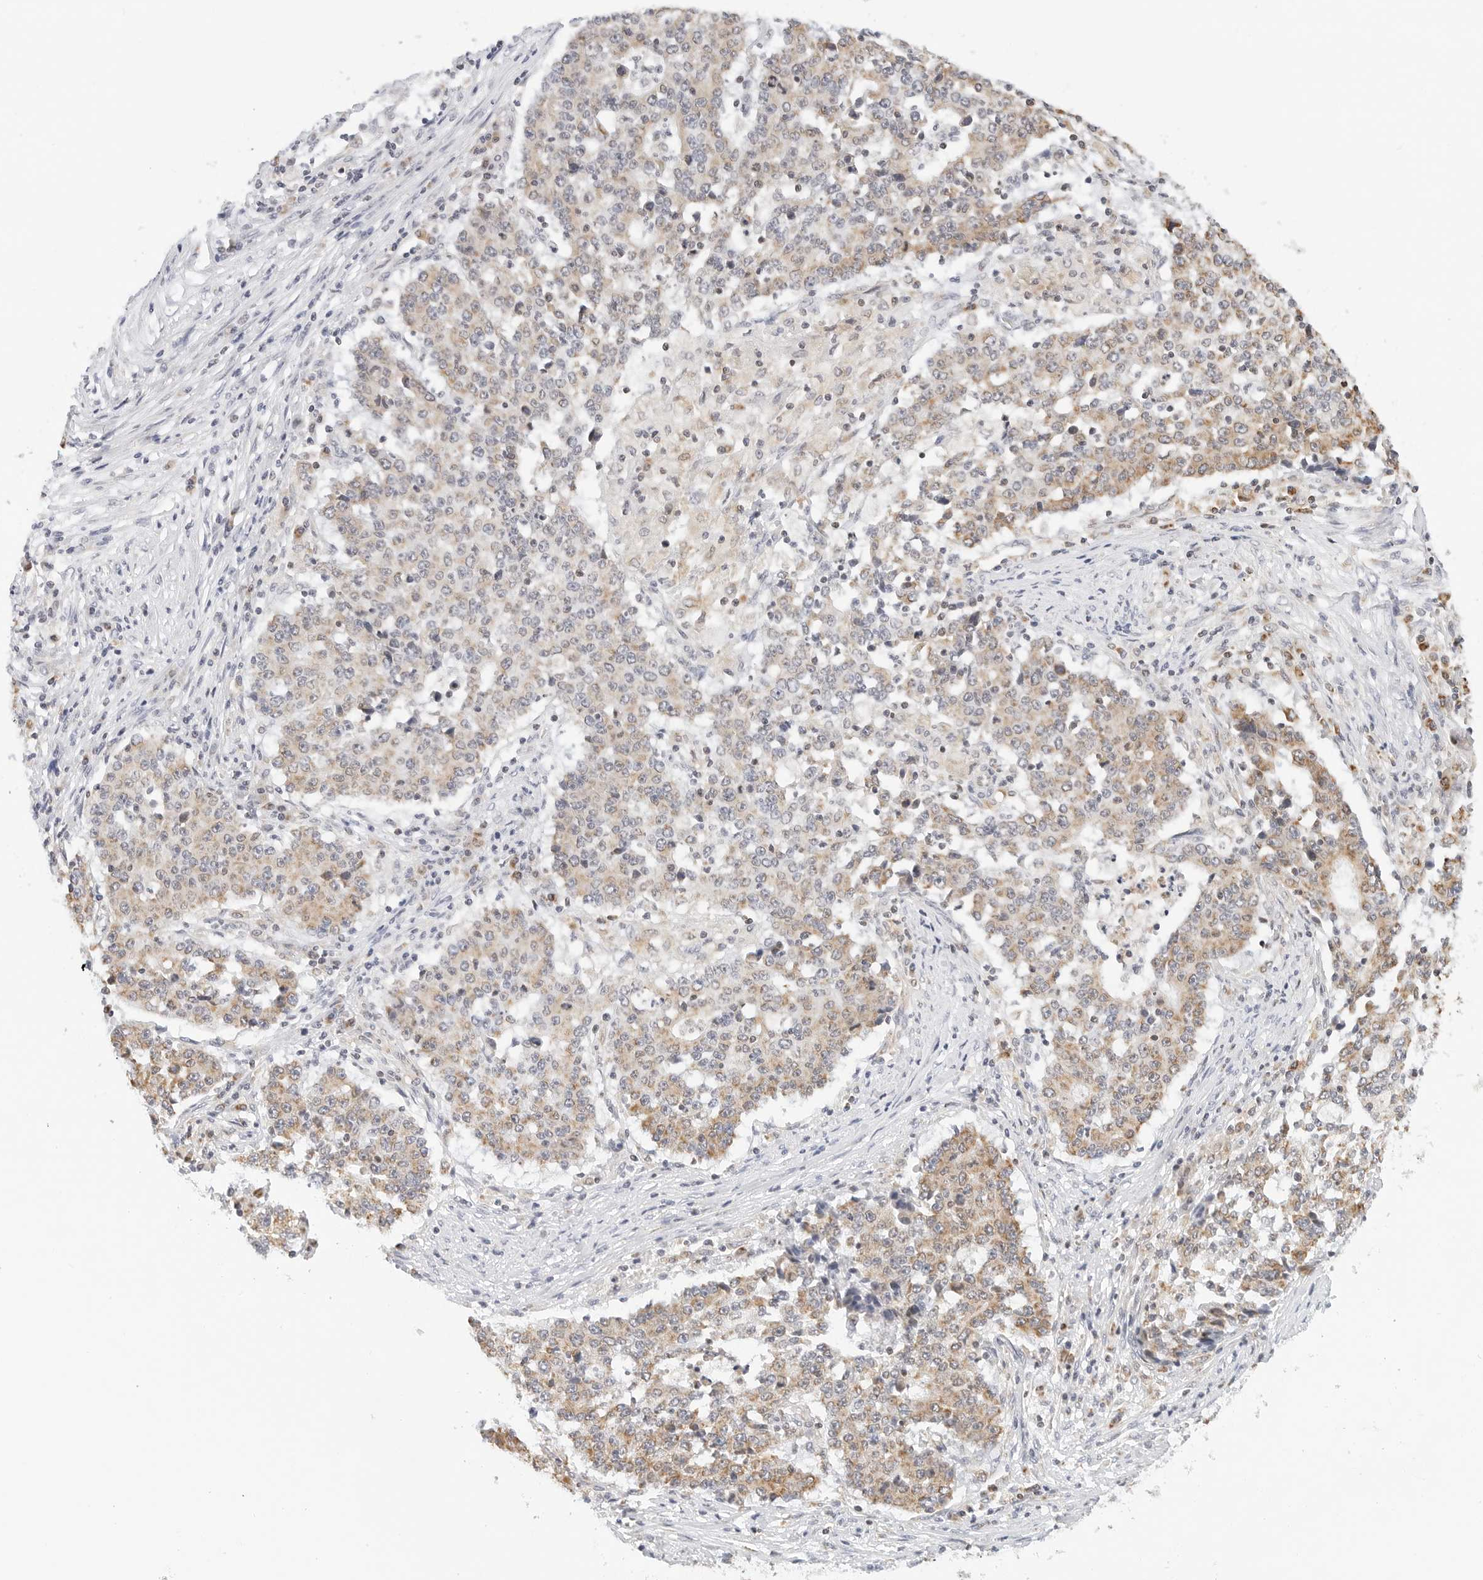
{"staining": {"intensity": "weak", "quantity": "25%-75%", "location": "cytoplasmic/membranous"}, "tissue": "stomach cancer", "cell_type": "Tumor cells", "image_type": "cancer", "snomed": [{"axis": "morphology", "description": "Adenocarcinoma, NOS"}, {"axis": "topography", "description": "Stomach"}], "caption": "Protein staining of stomach cancer (adenocarcinoma) tissue demonstrates weak cytoplasmic/membranous expression in approximately 25%-75% of tumor cells.", "gene": "ATL1", "patient": {"sex": "male", "age": 59}}